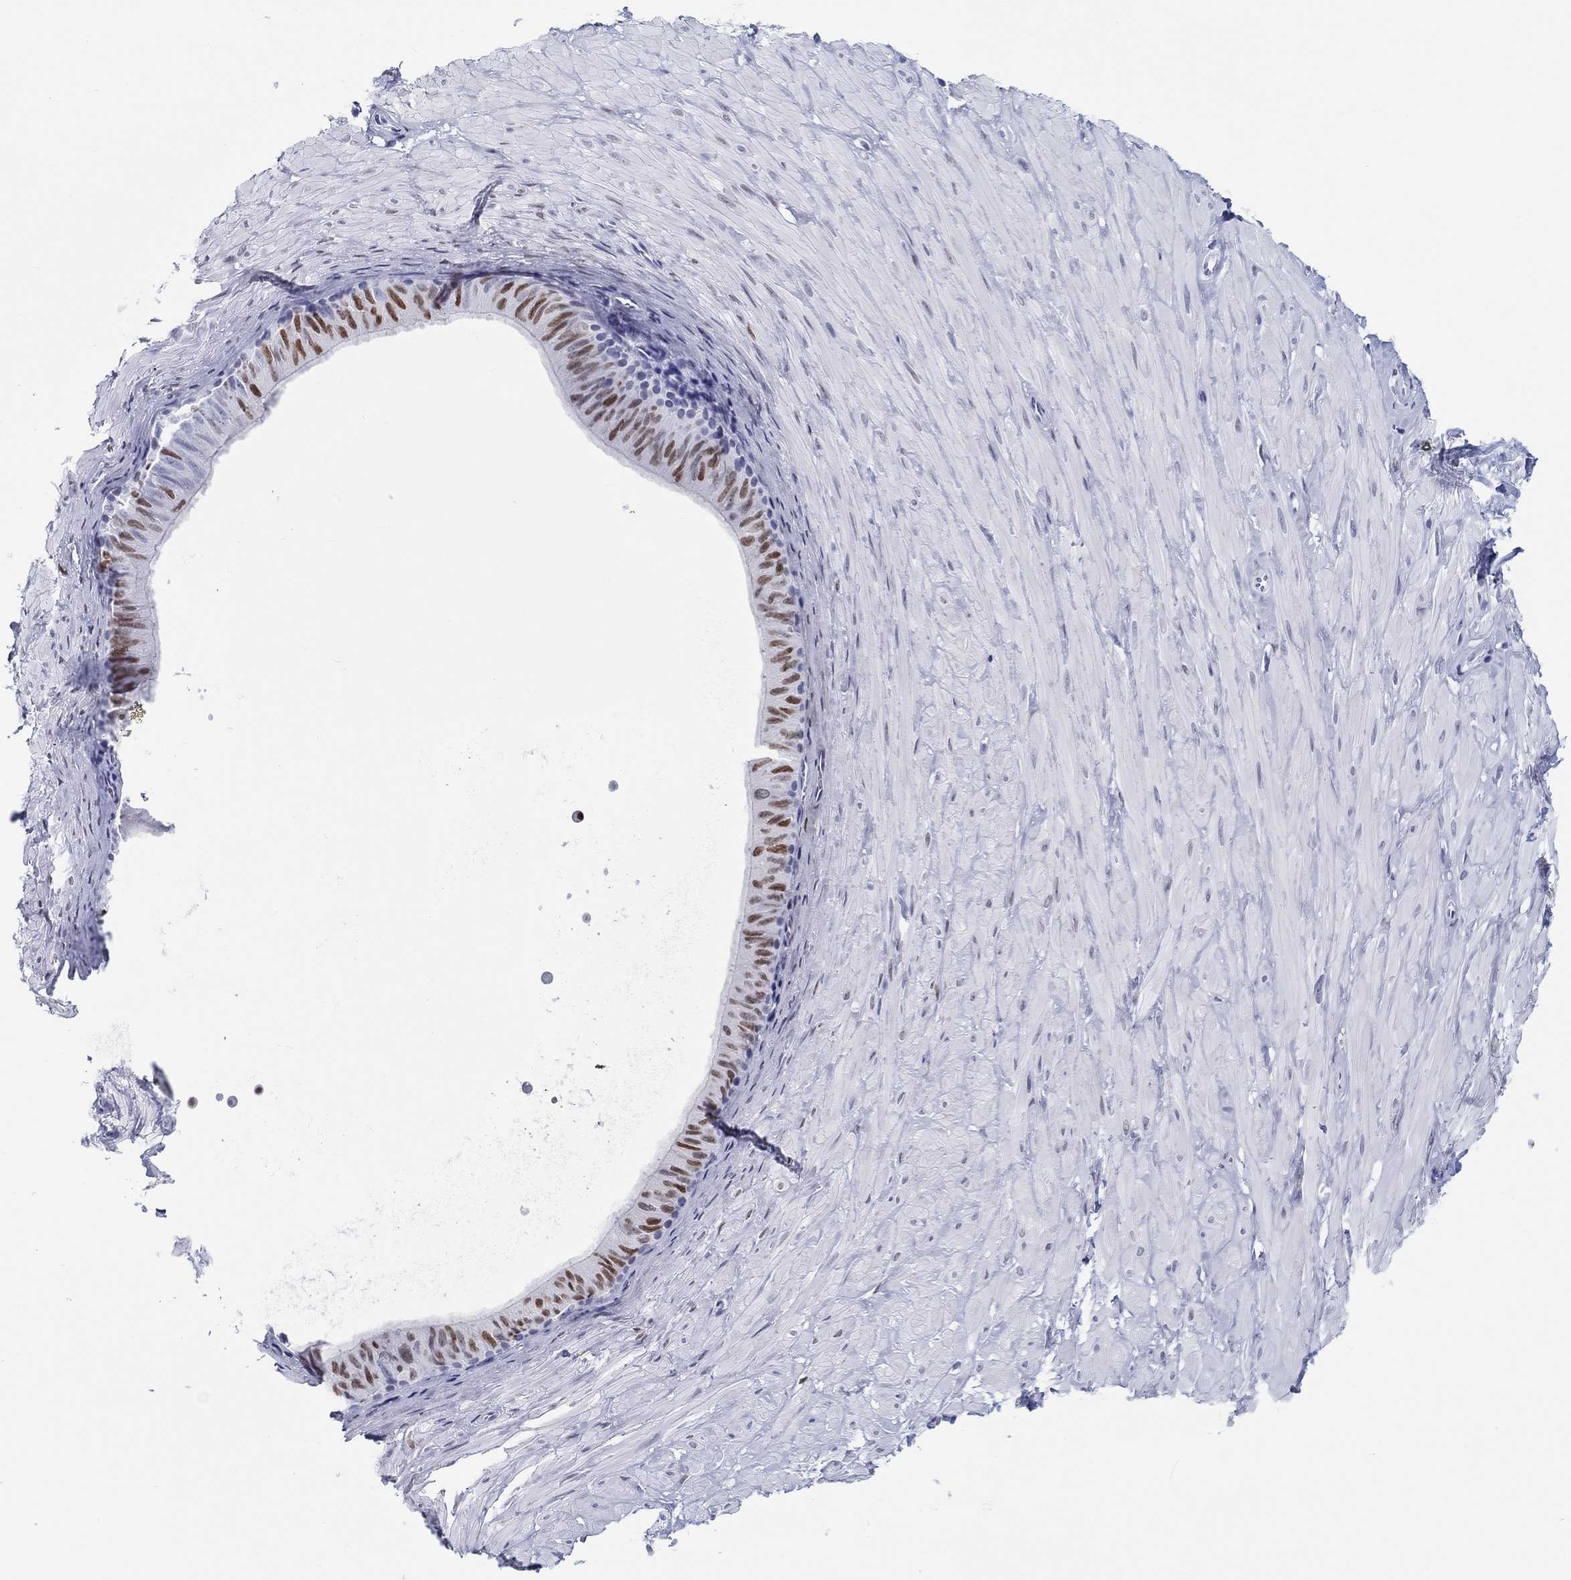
{"staining": {"intensity": "negative", "quantity": "none", "location": "none"}, "tissue": "adipose tissue", "cell_type": "Adipocytes", "image_type": "normal", "snomed": [{"axis": "morphology", "description": "Normal tissue, NOS"}, {"axis": "topography", "description": "Smooth muscle"}, {"axis": "topography", "description": "Peripheral nerve tissue"}], "caption": "An immunohistochemistry (IHC) image of unremarkable adipose tissue is shown. There is no staining in adipocytes of adipose tissue. Brightfield microscopy of immunohistochemistry (IHC) stained with DAB (3,3'-diaminobenzidine) (brown) and hematoxylin (blue), captured at high magnification.", "gene": "H1", "patient": {"sex": "male", "age": 22}}